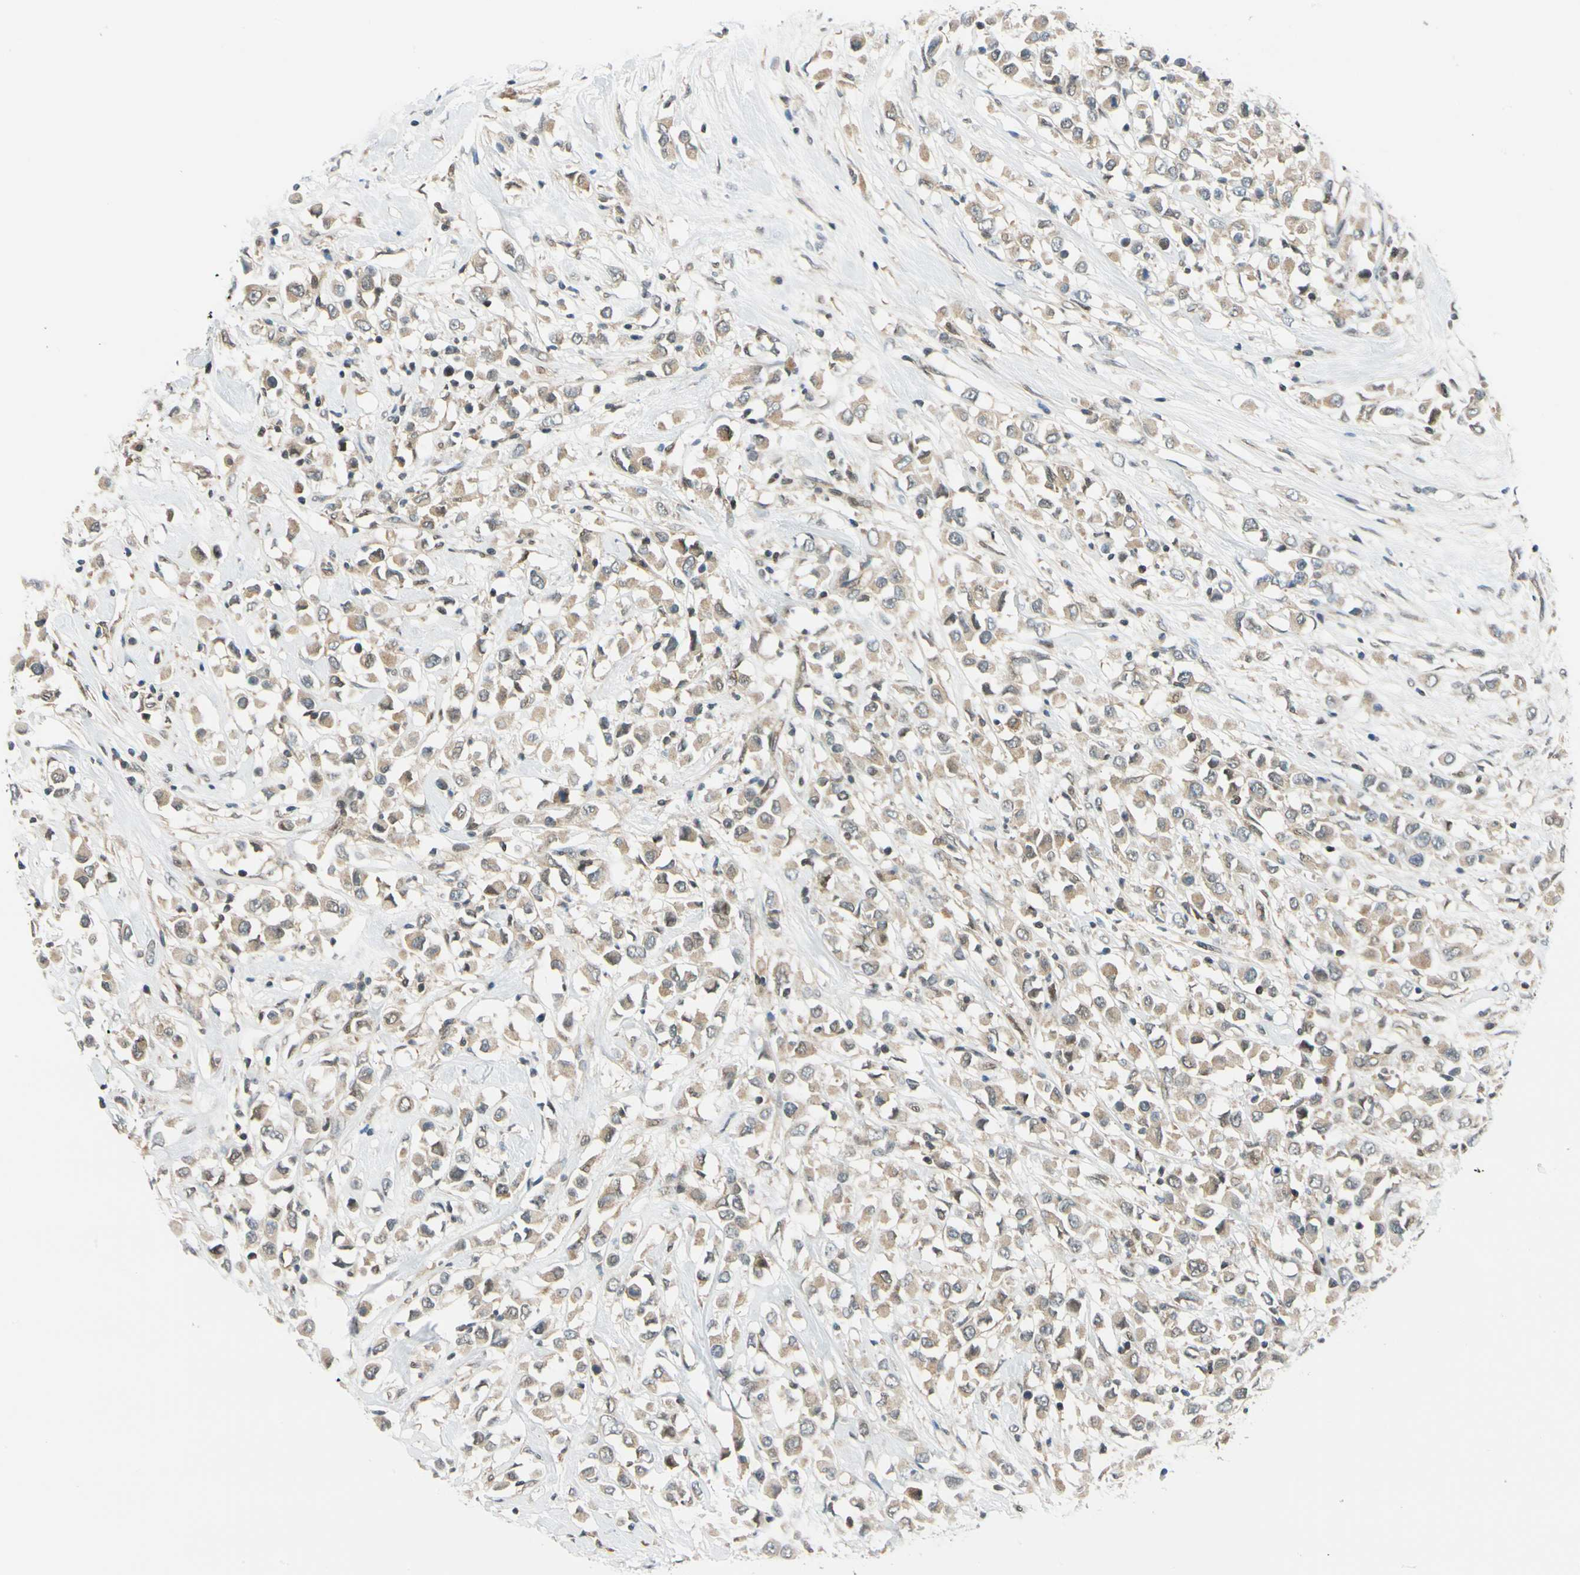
{"staining": {"intensity": "weak", "quantity": ">75%", "location": "cytoplasmic/membranous"}, "tissue": "breast cancer", "cell_type": "Tumor cells", "image_type": "cancer", "snomed": [{"axis": "morphology", "description": "Duct carcinoma"}, {"axis": "topography", "description": "Breast"}], "caption": "Immunohistochemistry micrograph of infiltrating ductal carcinoma (breast) stained for a protein (brown), which reveals low levels of weak cytoplasmic/membranous expression in about >75% of tumor cells.", "gene": "MAPK9", "patient": {"sex": "female", "age": 61}}